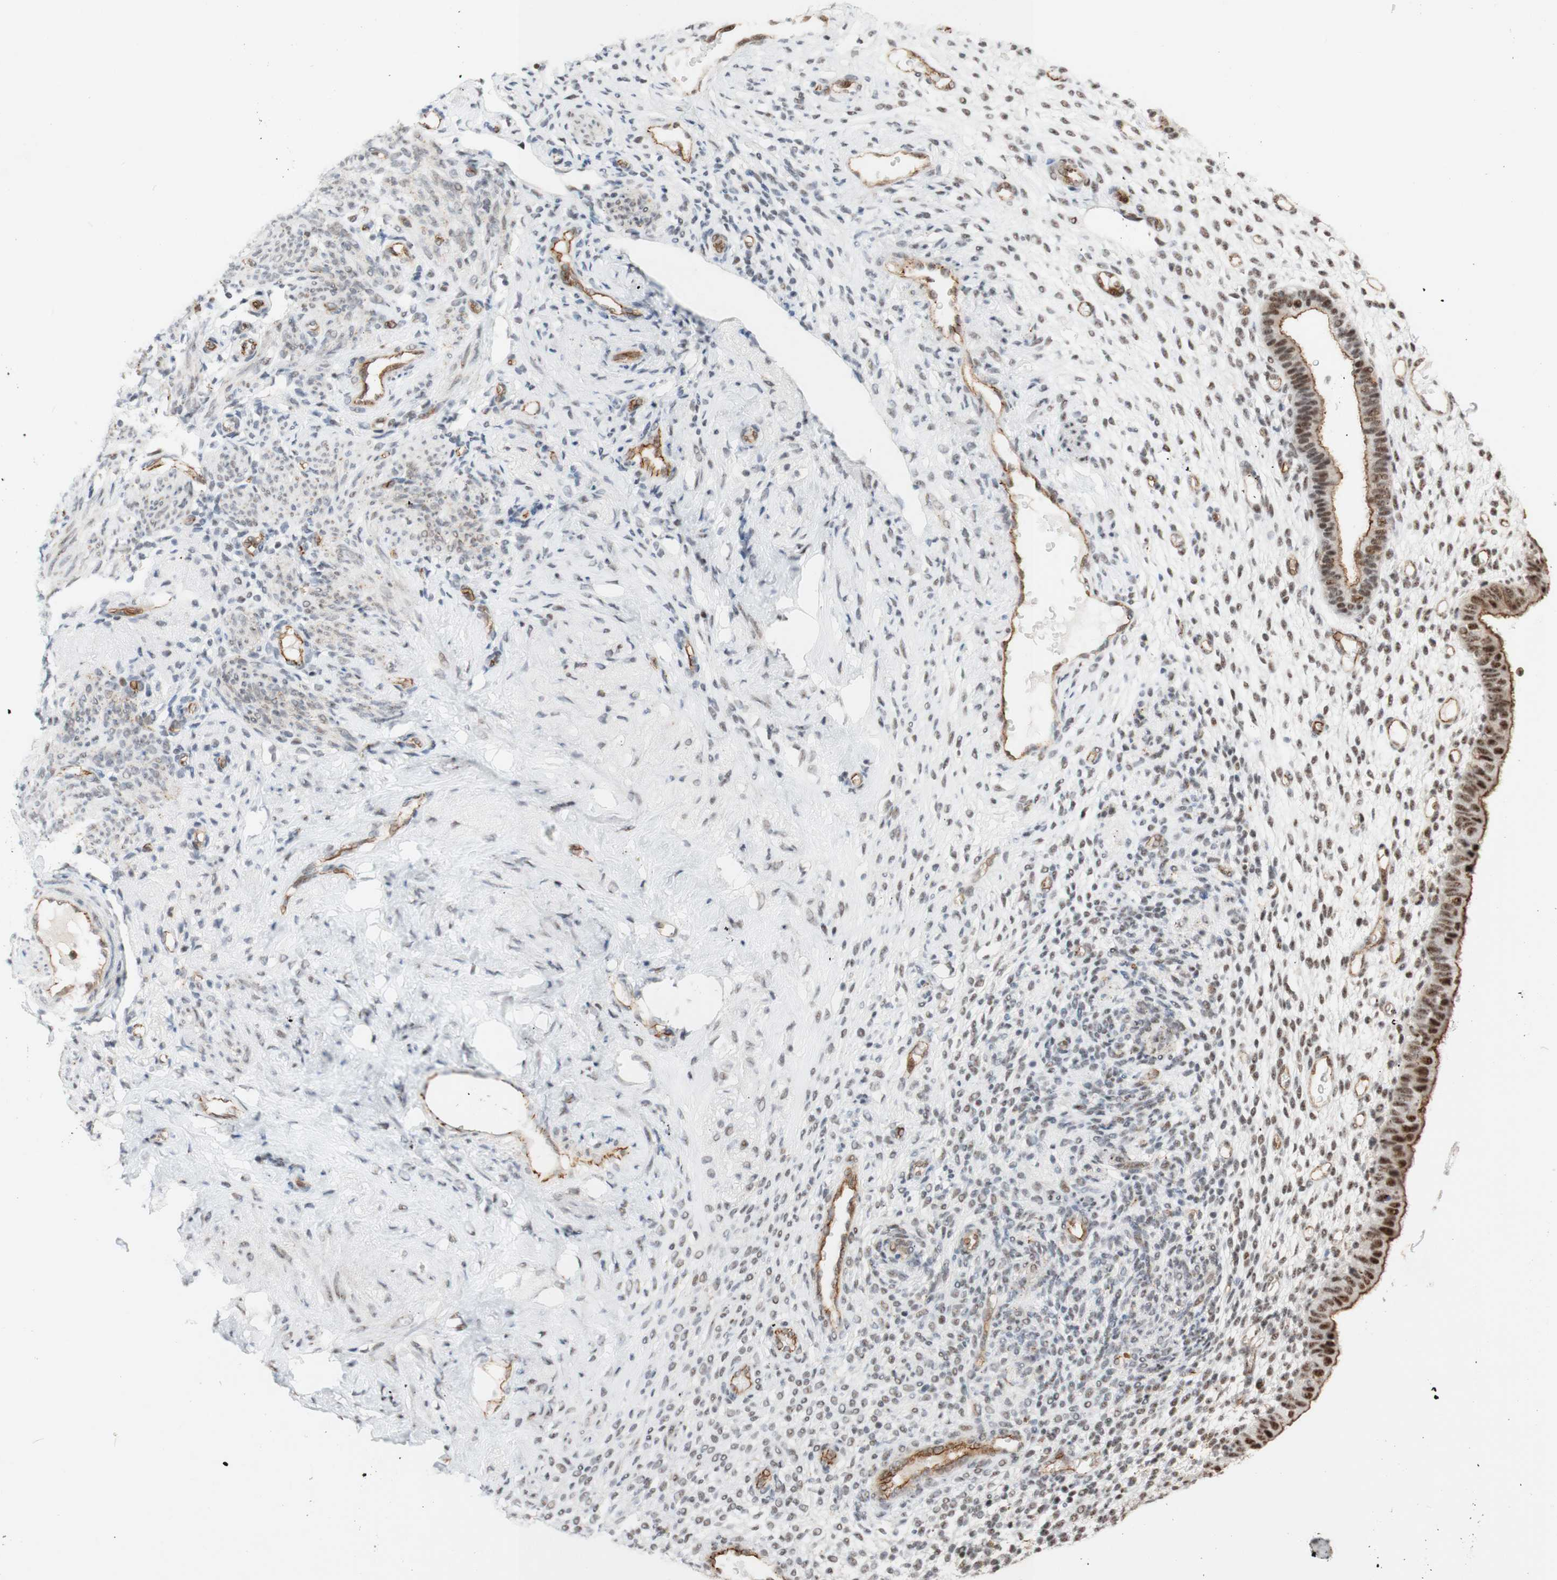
{"staining": {"intensity": "negative", "quantity": "none", "location": "none"}, "tissue": "endometrium", "cell_type": "Cells in endometrial stroma", "image_type": "normal", "snomed": [{"axis": "morphology", "description": "Normal tissue, NOS"}, {"axis": "topography", "description": "Endometrium"}], "caption": "This is an immunohistochemistry micrograph of normal human endometrium. There is no positivity in cells in endometrial stroma.", "gene": "SAP18", "patient": {"sex": "female", "age": 61}}